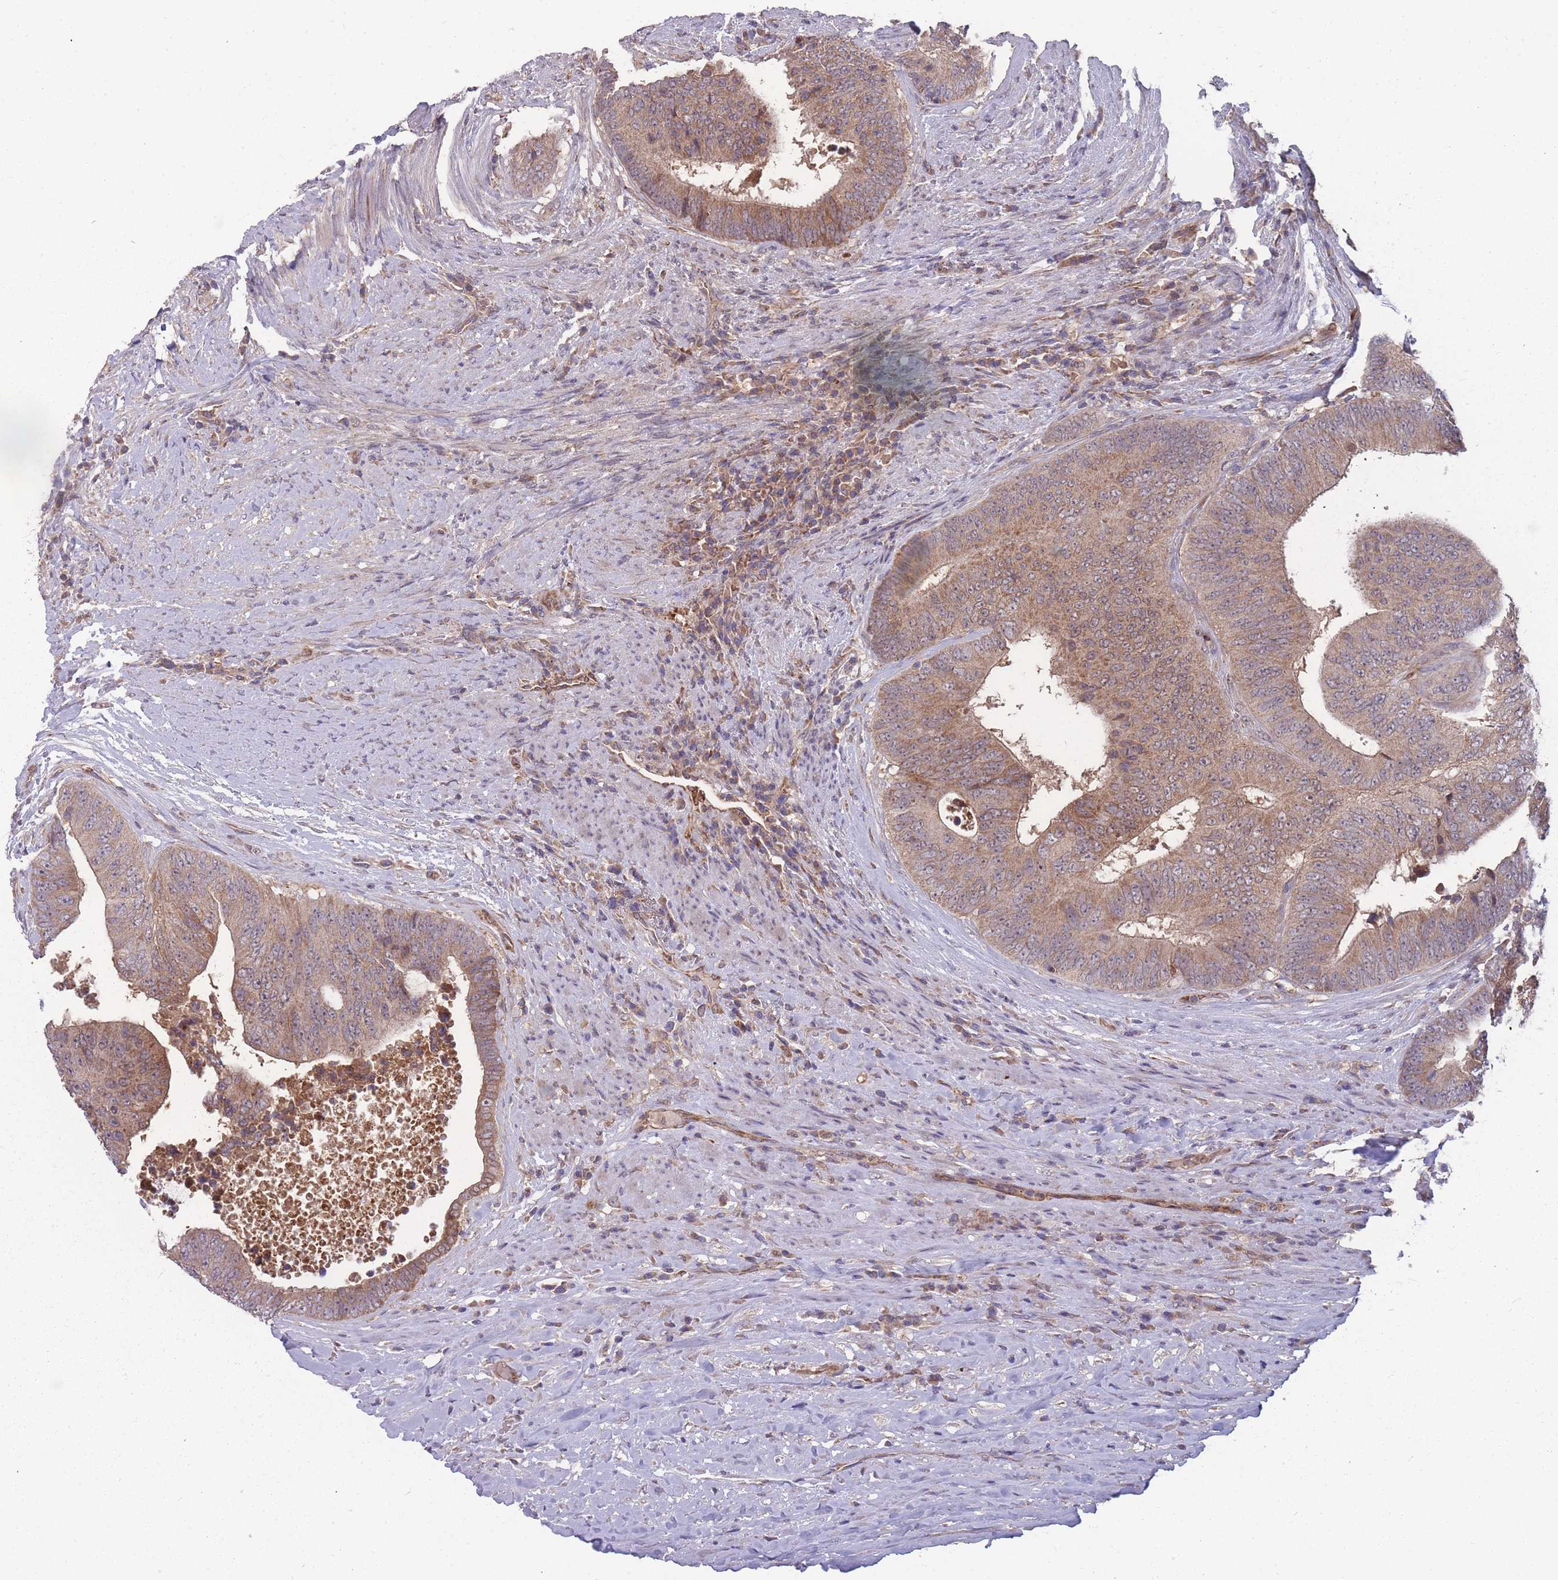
{"staining": {"intensity": "moderate", "quantity": ">75%", "location": "cytoplasmic/membranous"}, "tissue": "colorectal cancer", "cell_type": "Tumor cells", "image_type": "cancer", "snomed": [{"axis": "morphology", "description": "Adenocarcinoma, NOS"}, {"axis": "topography", "description": "Rectum"}], "caption": "Protein staining shows moderate cytoplasmic/membranous expression in approximately >75% of tumor cells in adenocarcinoma (colorectal).", "gene": "SLC35B4", "patient": {"sex": "male", "age": 72}}